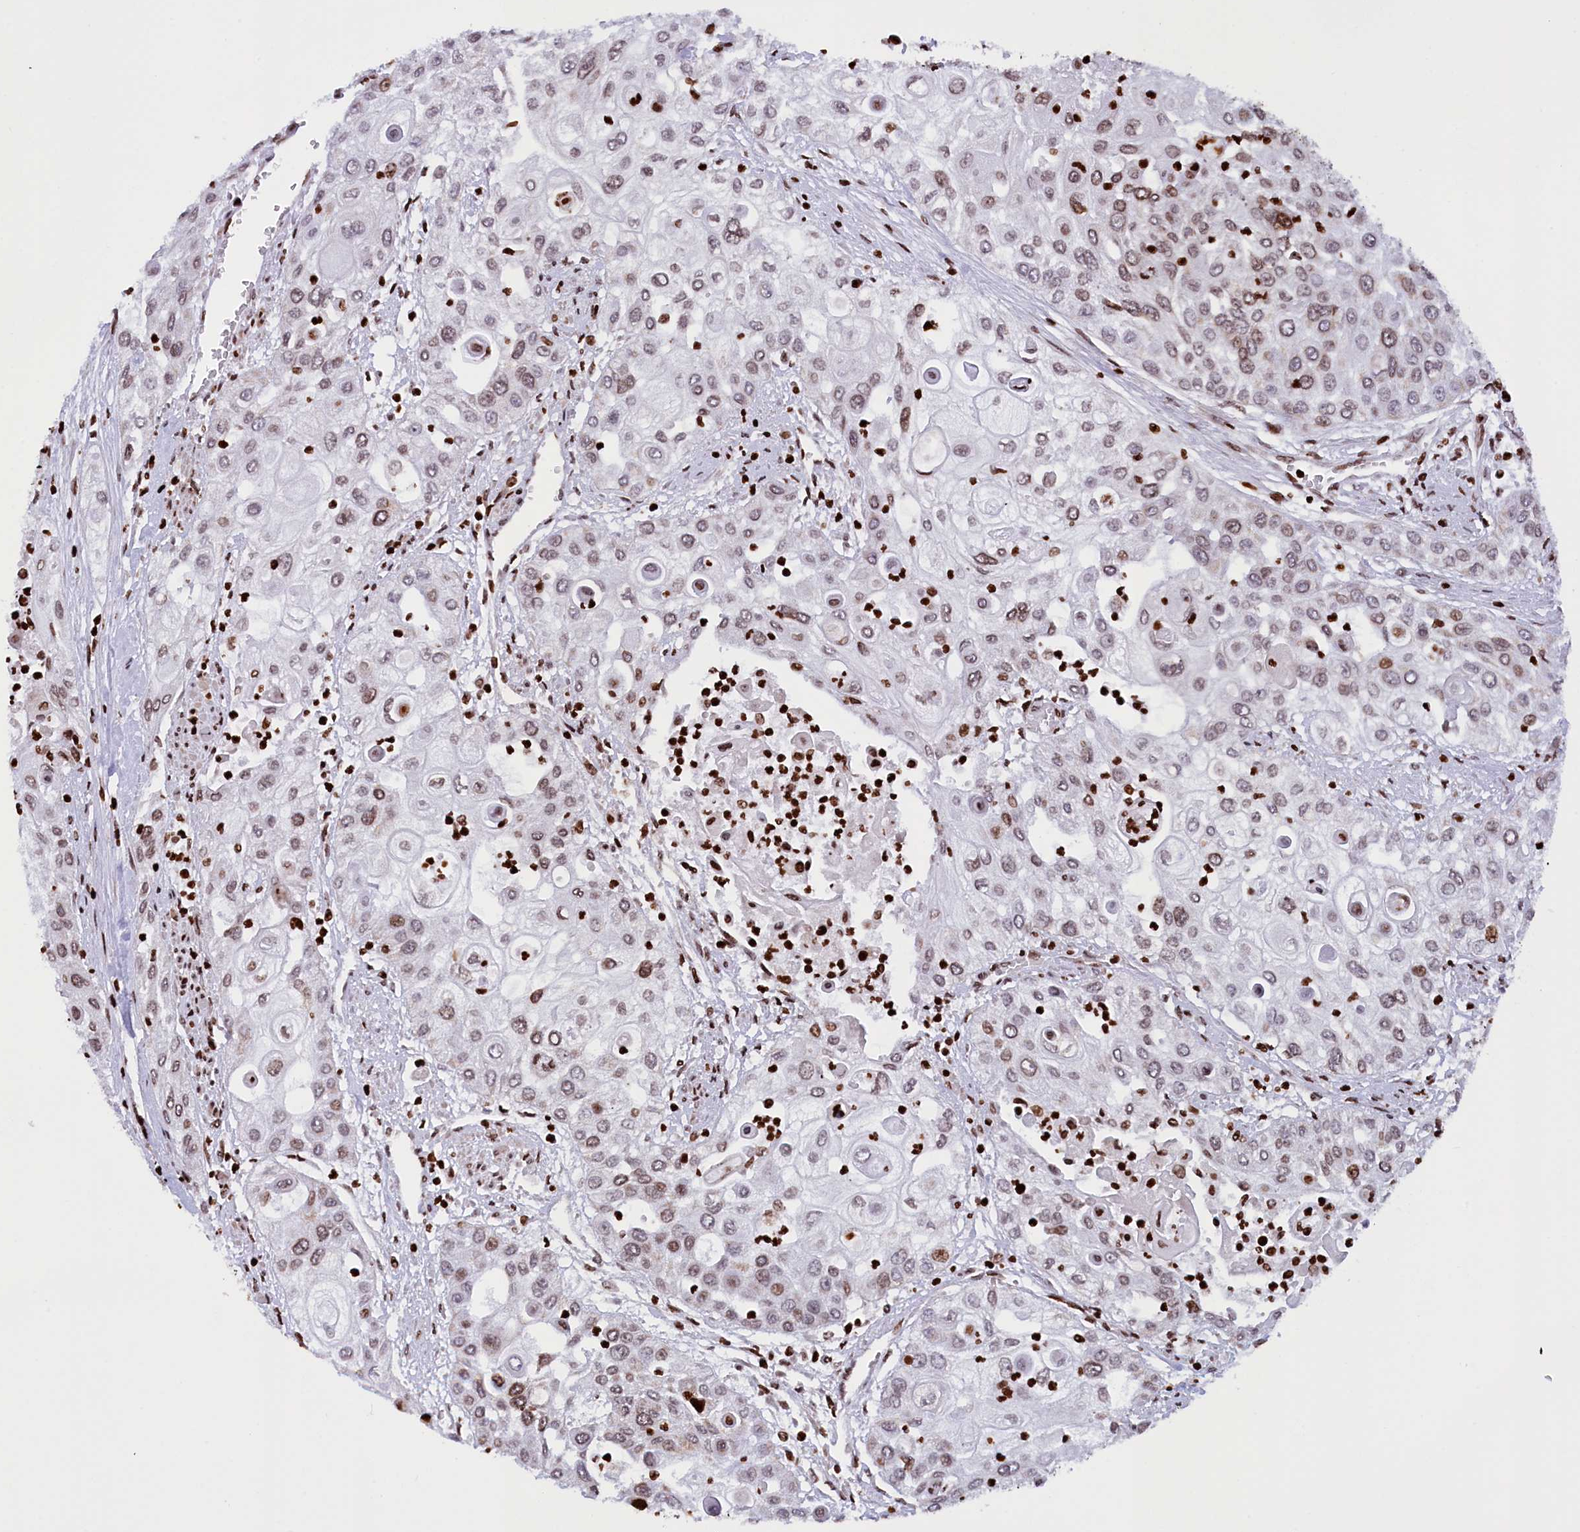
{"staining": {"intensity": "weak", "quantity": ">75%", "location": "nuclear"}, "tissue": "urothelial cancer", "cell_type": "Tumor cells", "image_type": "cancer", "snomed": [{"axis": "morphology", "description": "Urothelial carcinoma, High grade"}, {"axis": "topography", "description": "Urinary bladder"}], "caption": "Protein expression analysis of human urothelial cancer reveals weak nuclear positivity in approximately >75% of tumor cells.", "gene": "TIMM29", "patient": {"sex": "female", "age": 79}}